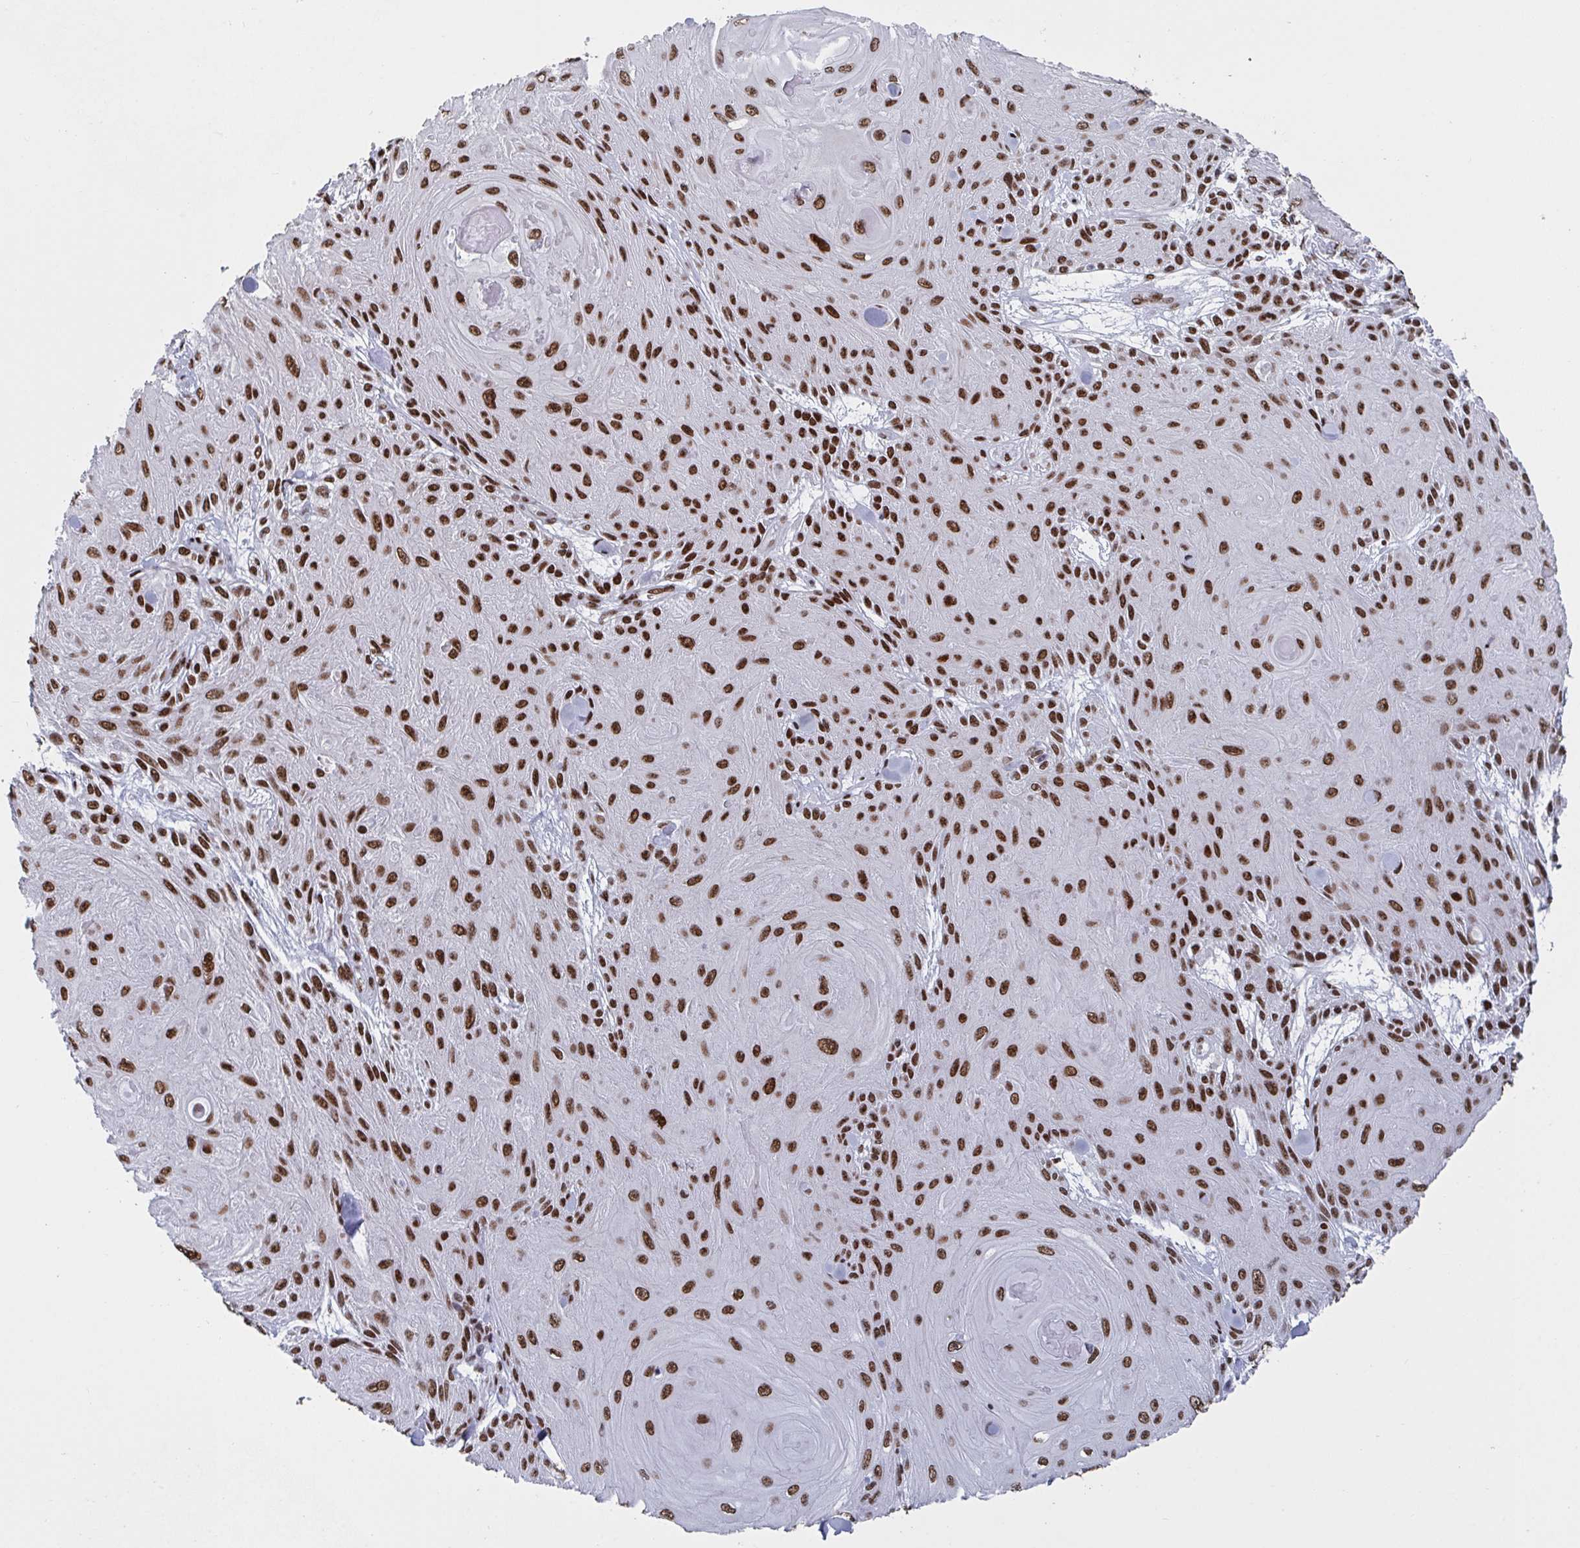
{"staining": {"intensity": "strong", "quantity": ">75%", "location": "nuclear"}, "tissue": "skin cancer", "cell_type": "Tumor cells", "image_type": "cancer", "snomed": [{"axis": "morphology", "description": "Squamous cell carcinoma, NOS"}, {"axis": "topography", "description": "Skin"}], "caption": "Protein expression analysis of skin cancer (squamous cell carcinoma) demonstrates strong nuclear positivity in approximately >75% of tumor cells.", "gene": "ZNF607", "patient": {"sex": "male", "age": 88}}